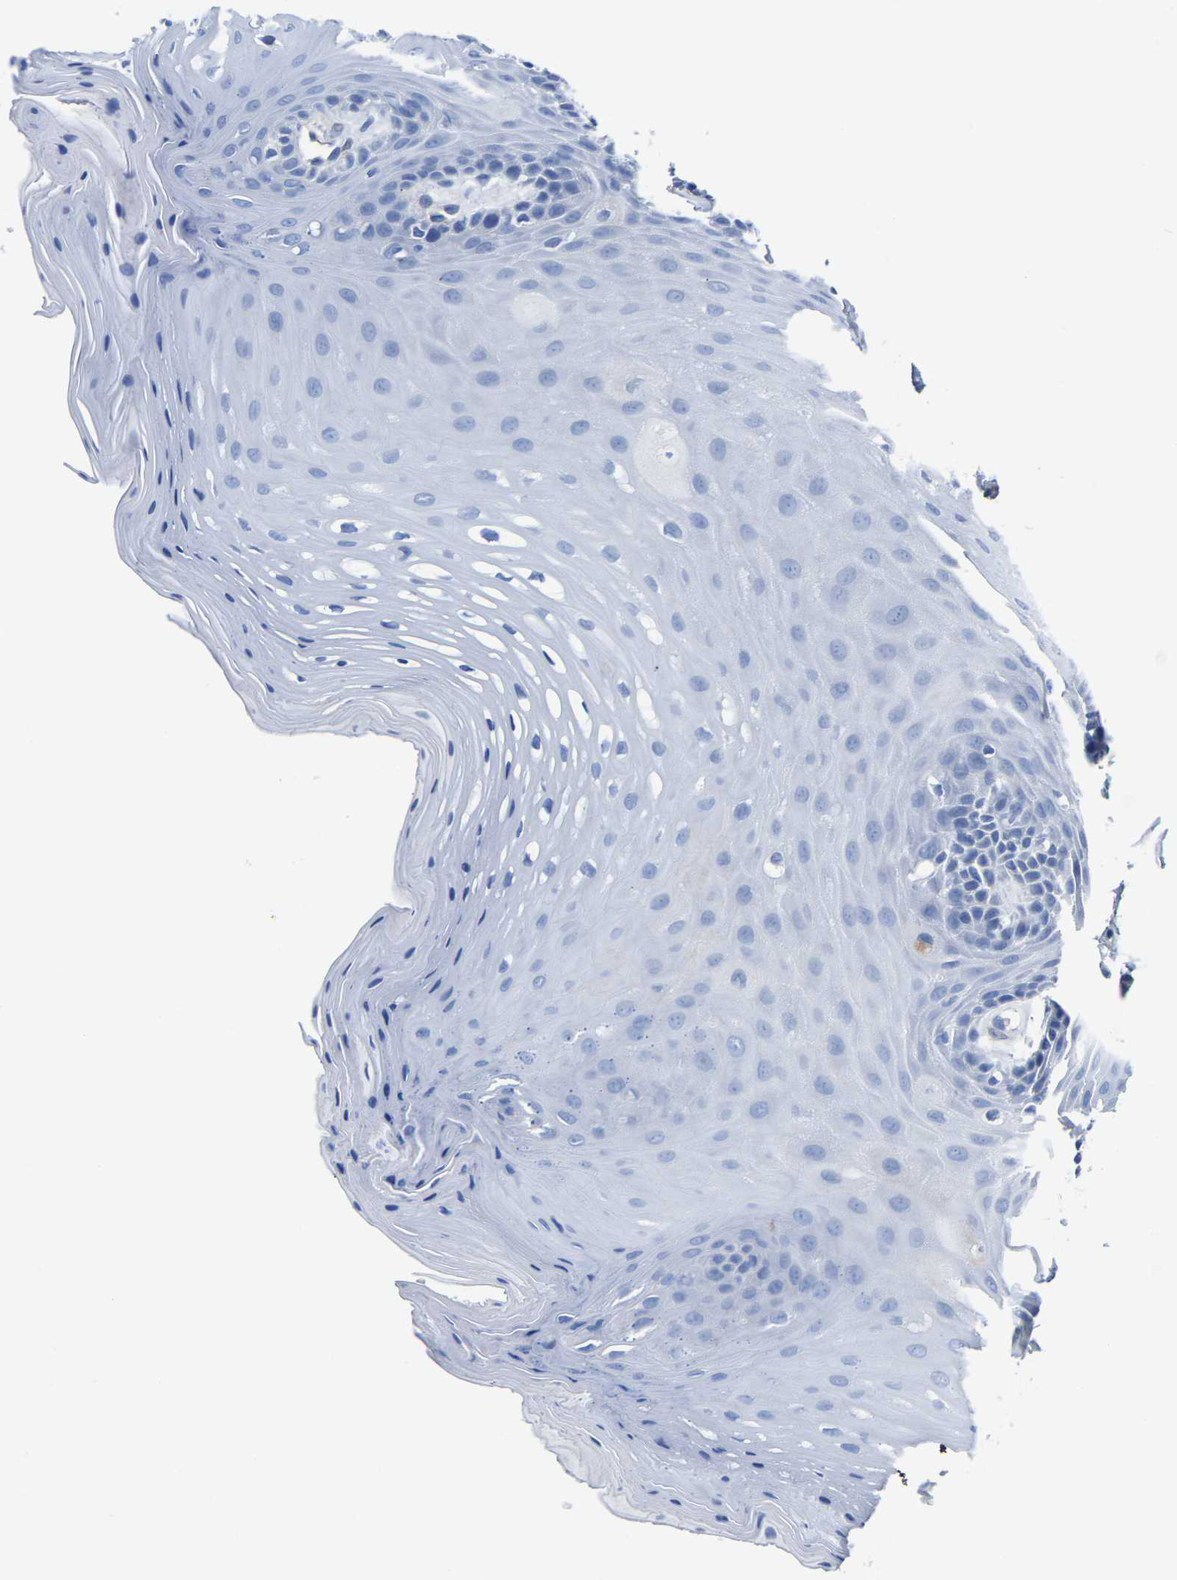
{"staining": {"intensity": "negative", "quantity": "none", "location": "none"}, "tissue": "oral mucosa", "cell_type": "Squamous epithelial cells", "image_type": "normal", "snomed": [{"axis": "morphology", "description": "Normal tissue, NOS"}, {"axis": "morphology", "description": "Squamous cell carcinoma, NOS"}, {"axis": "topography", "description": "Oral tissue"}, {"axis": "topography", "description": "Head-Neck"}], "caption": "Human oral mucosa stained for a protein using immunohistochemistry demonstrates no positivity in squamous epithelial cells.", "gene": "SLC45A3", "patient": {"sex": "male", "age": 71}}